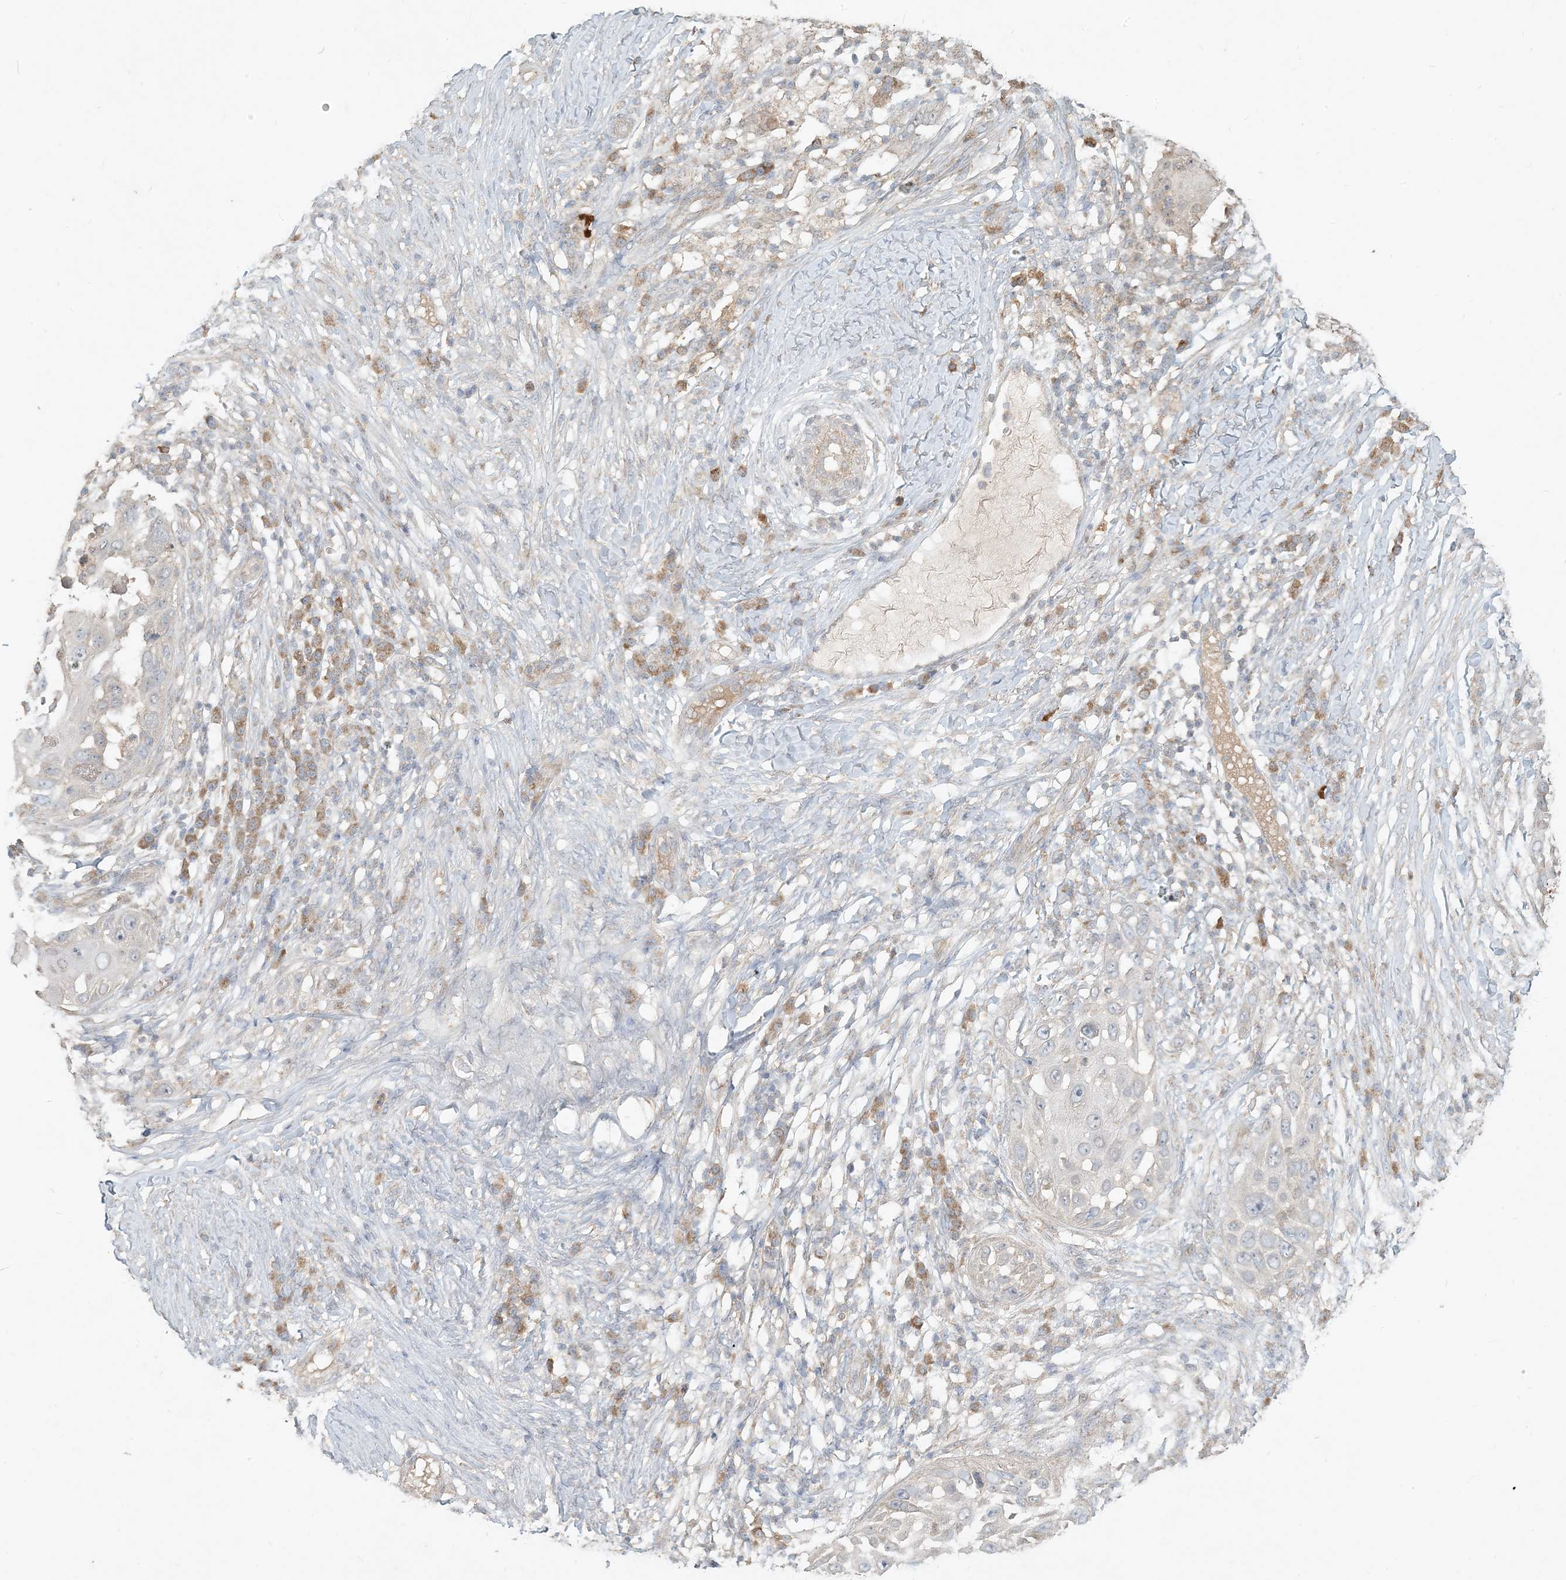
{"staining": {"intensity": "negative", "quantity": "none", "location": "none"}, "tissue": "skin cancer", "cell_type": "Tumor cells", "image_type": "cancer", "snomed": [{"axis": "morphology", "description": "Squamous cell carcinoma, NOS"}, {"axis": "topography", "description": "Skin"}], "caption": "Immunohistochemistry image of neoplastic tissue: skin cancer (squamous cell carcinoma) stained with DAB (3,3'-diaminobenzidine) shows no significant protein staining in tumor cells.", "gene": "MCOLN1", "patient": {"sex": "female", "age": 44}}